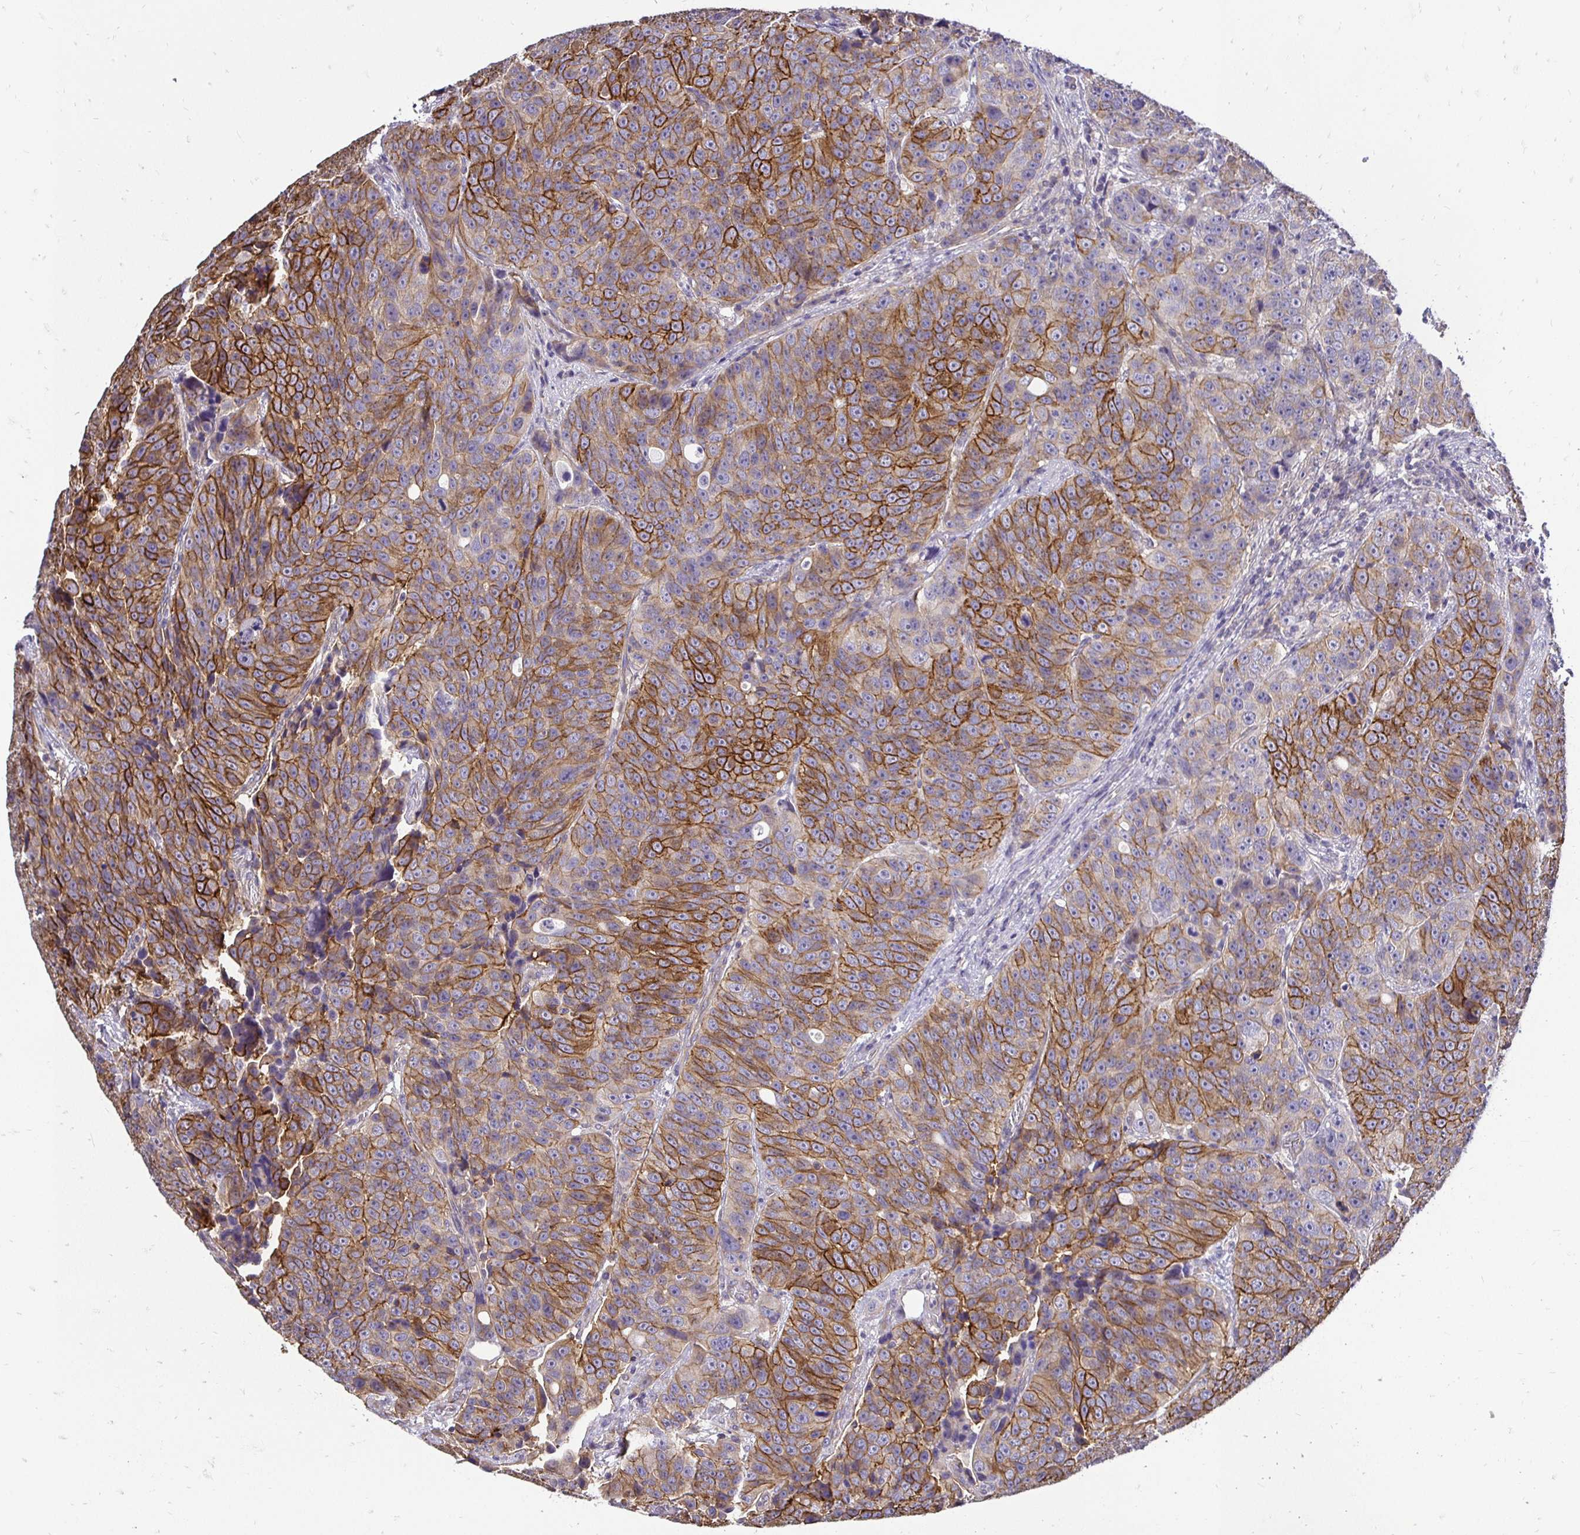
{"staining": {"intensity": "strong", "quantity": "25%-75%", "location": "cytoplasmic/membranous"}, "tissue": "urothelial cancer", "cell_type": "Tumor cells", "image_type": "cancer", "snomed": [{"axis": "morphology", "description": "Urothelial carcinoma, NOS"}, {"axis": "topography", "description": "Urinary bladder"}], "caption": "This is a photomicrograph of immunohistochemistry (IHC) staining of urothelial cancer, which shows strong staining in the cytoplasmic/membranous of tumor cells.", "gene": "SLC9A1", "patient": {"sex": "male", "age": 52}}